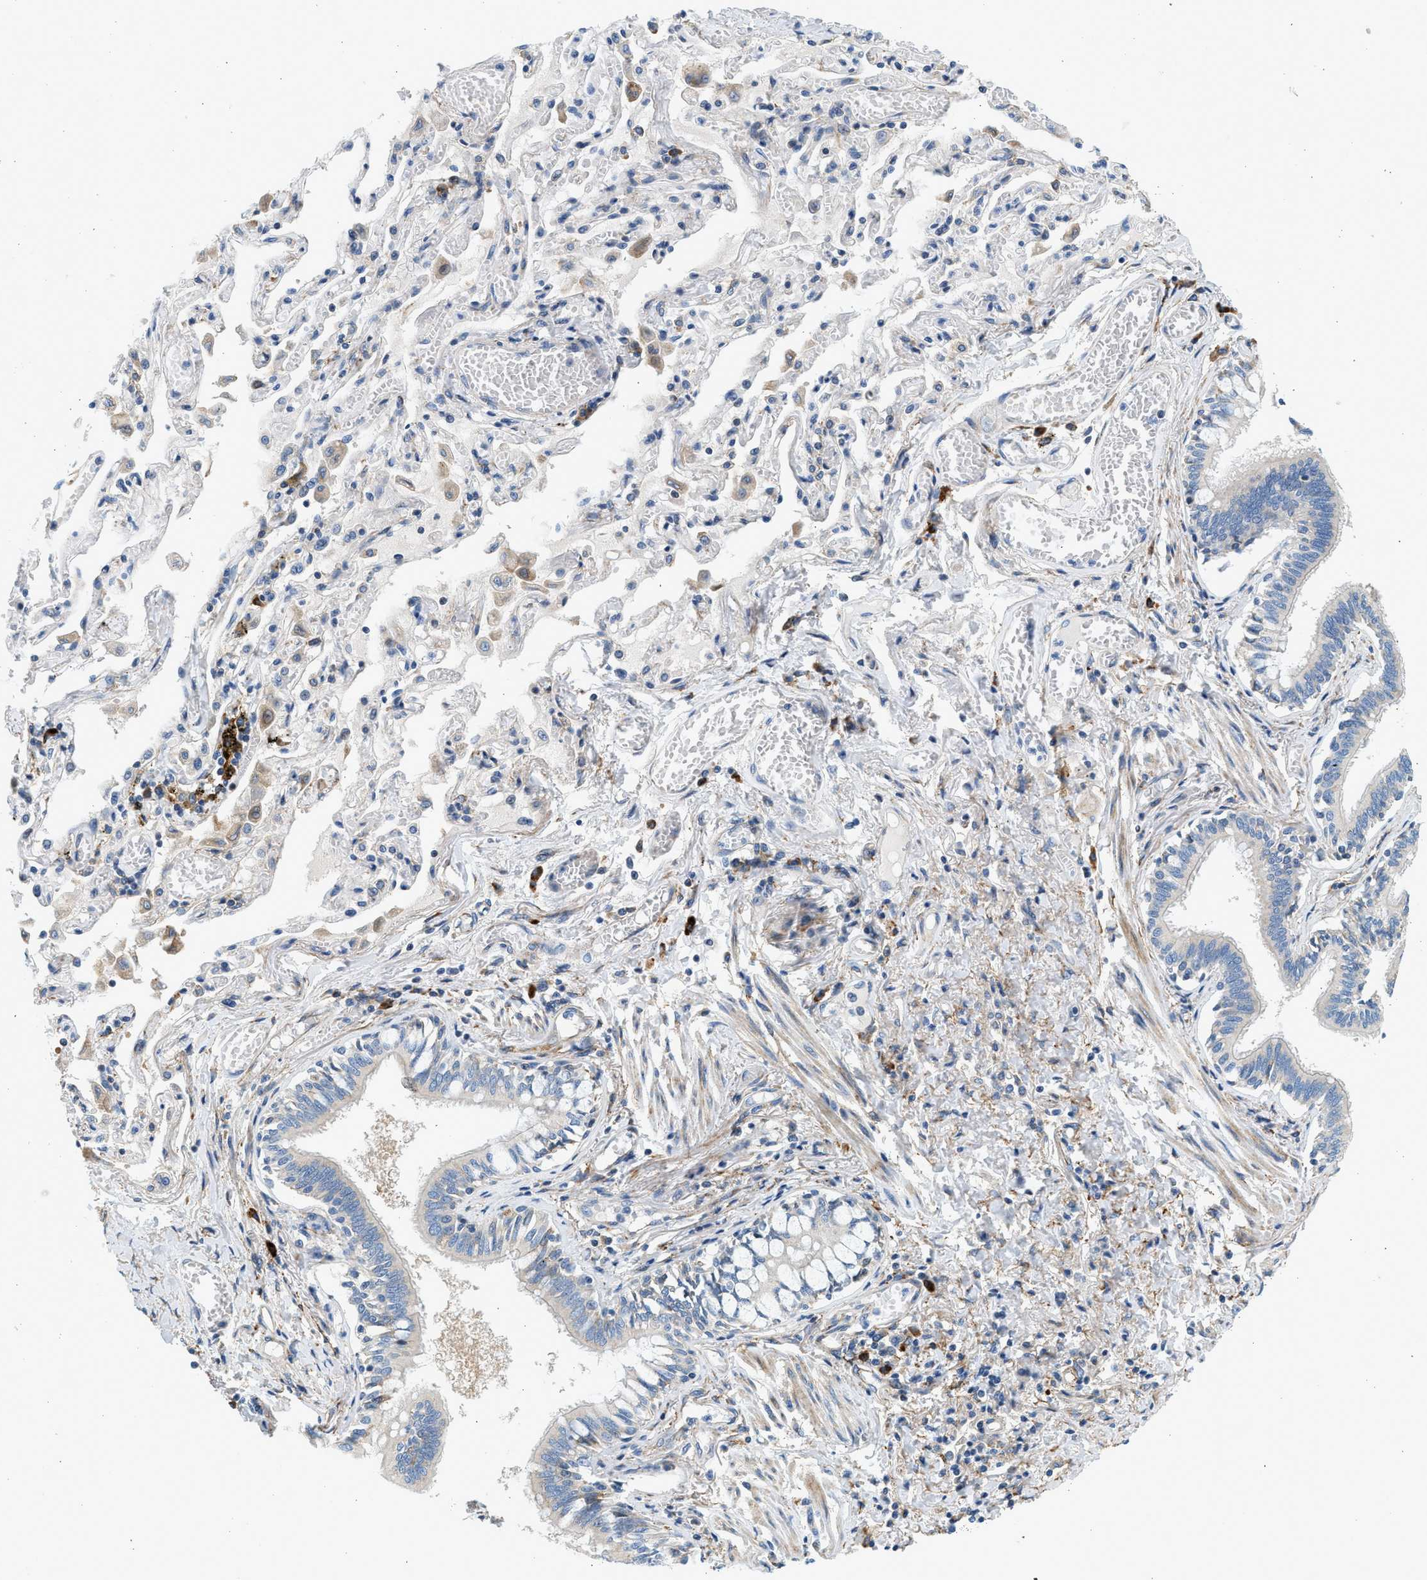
{"staining": {"intensity": "weak", "quantity": "25%-75%", "location": "cytoplasmic/membranous"}, "tissue": "bronchus", "cell_type": "Respiratory epithelial cells", "image_type": "normal", "snomed": [{"axis": "morphology", "description": "Normal tissue, NOS"}, {"axis": "morphology", "description": "Inflammation, NOS"}, {"axis": "topography", "description": "Cartilage tissue"}, {"axis": "topography", "description": "Lung"}], "caption": "An image of human bronchus stained for a protein demonstrates weak cytoplasmic/membranous brown staining in respiratory epithelial cells.", "gene": "CNTN6", "patient": {"sex": "male", "age": 71}}